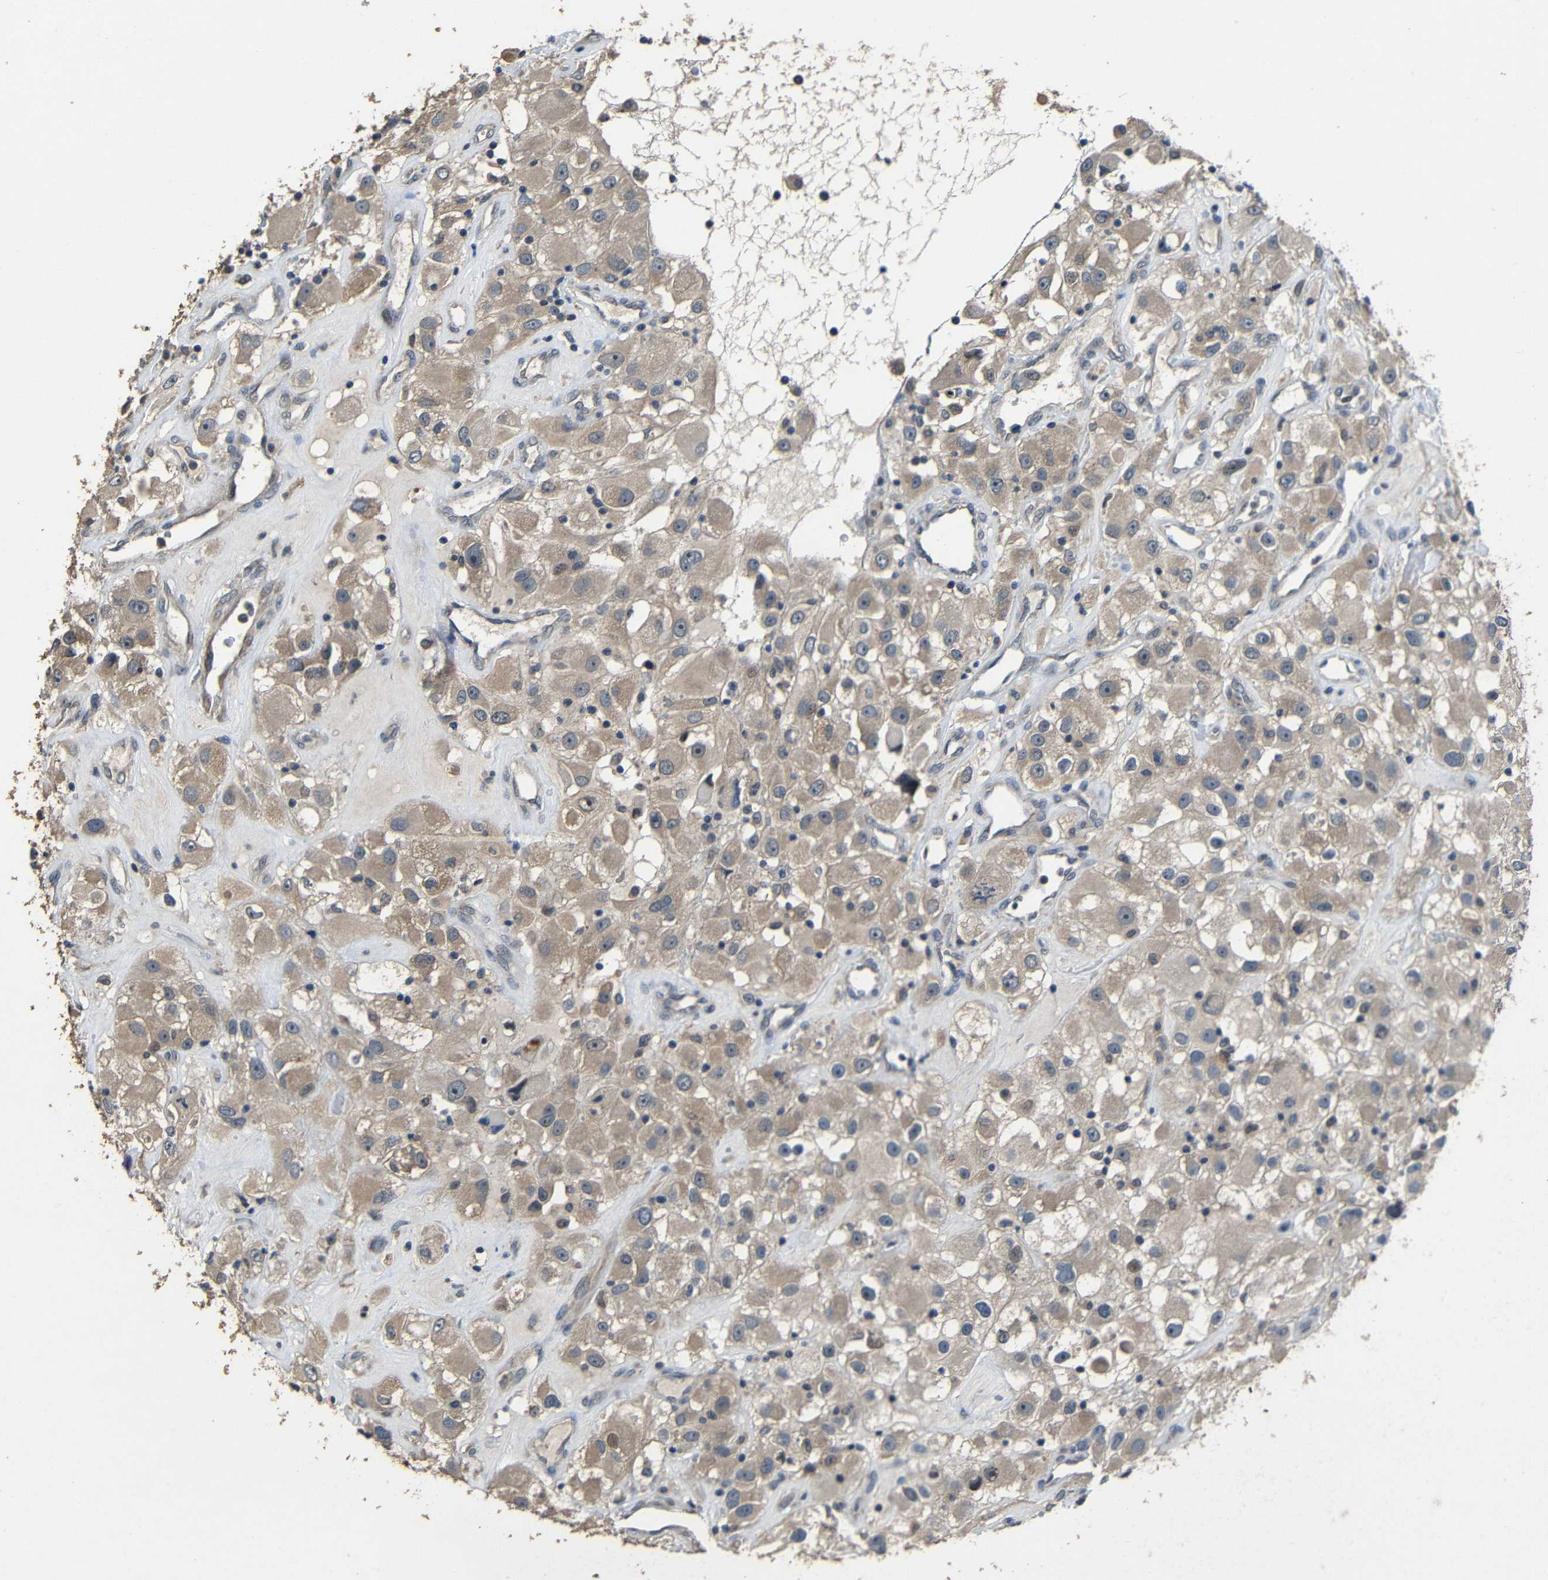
{"staining": {"intensity": "weak", "quantity": ">75%", "location": "cytoplasmic/membranous"}, "tissue": "renal cancer", "cell_type": "Tumor cells", "image_type": "cancer", "snomed": [{"axis": "morphology", "description": "Adenocarcinoma, NOS"}, {"axis": "topography", "description": "Kidney"}], "caption": "Protein analysis of adenocarcinoma (renal) tissue shows weak cytoplasmic/membranous expression in approximately >75% of tumor cells. (Stains: DAB (3,3'-diaminobenzidine) in brown, nuclei in blue, Microscopy: brightfield microscopy at high magnification).", "gene": "C6orf89", "patient": {"sex": "female", "age": 52}}